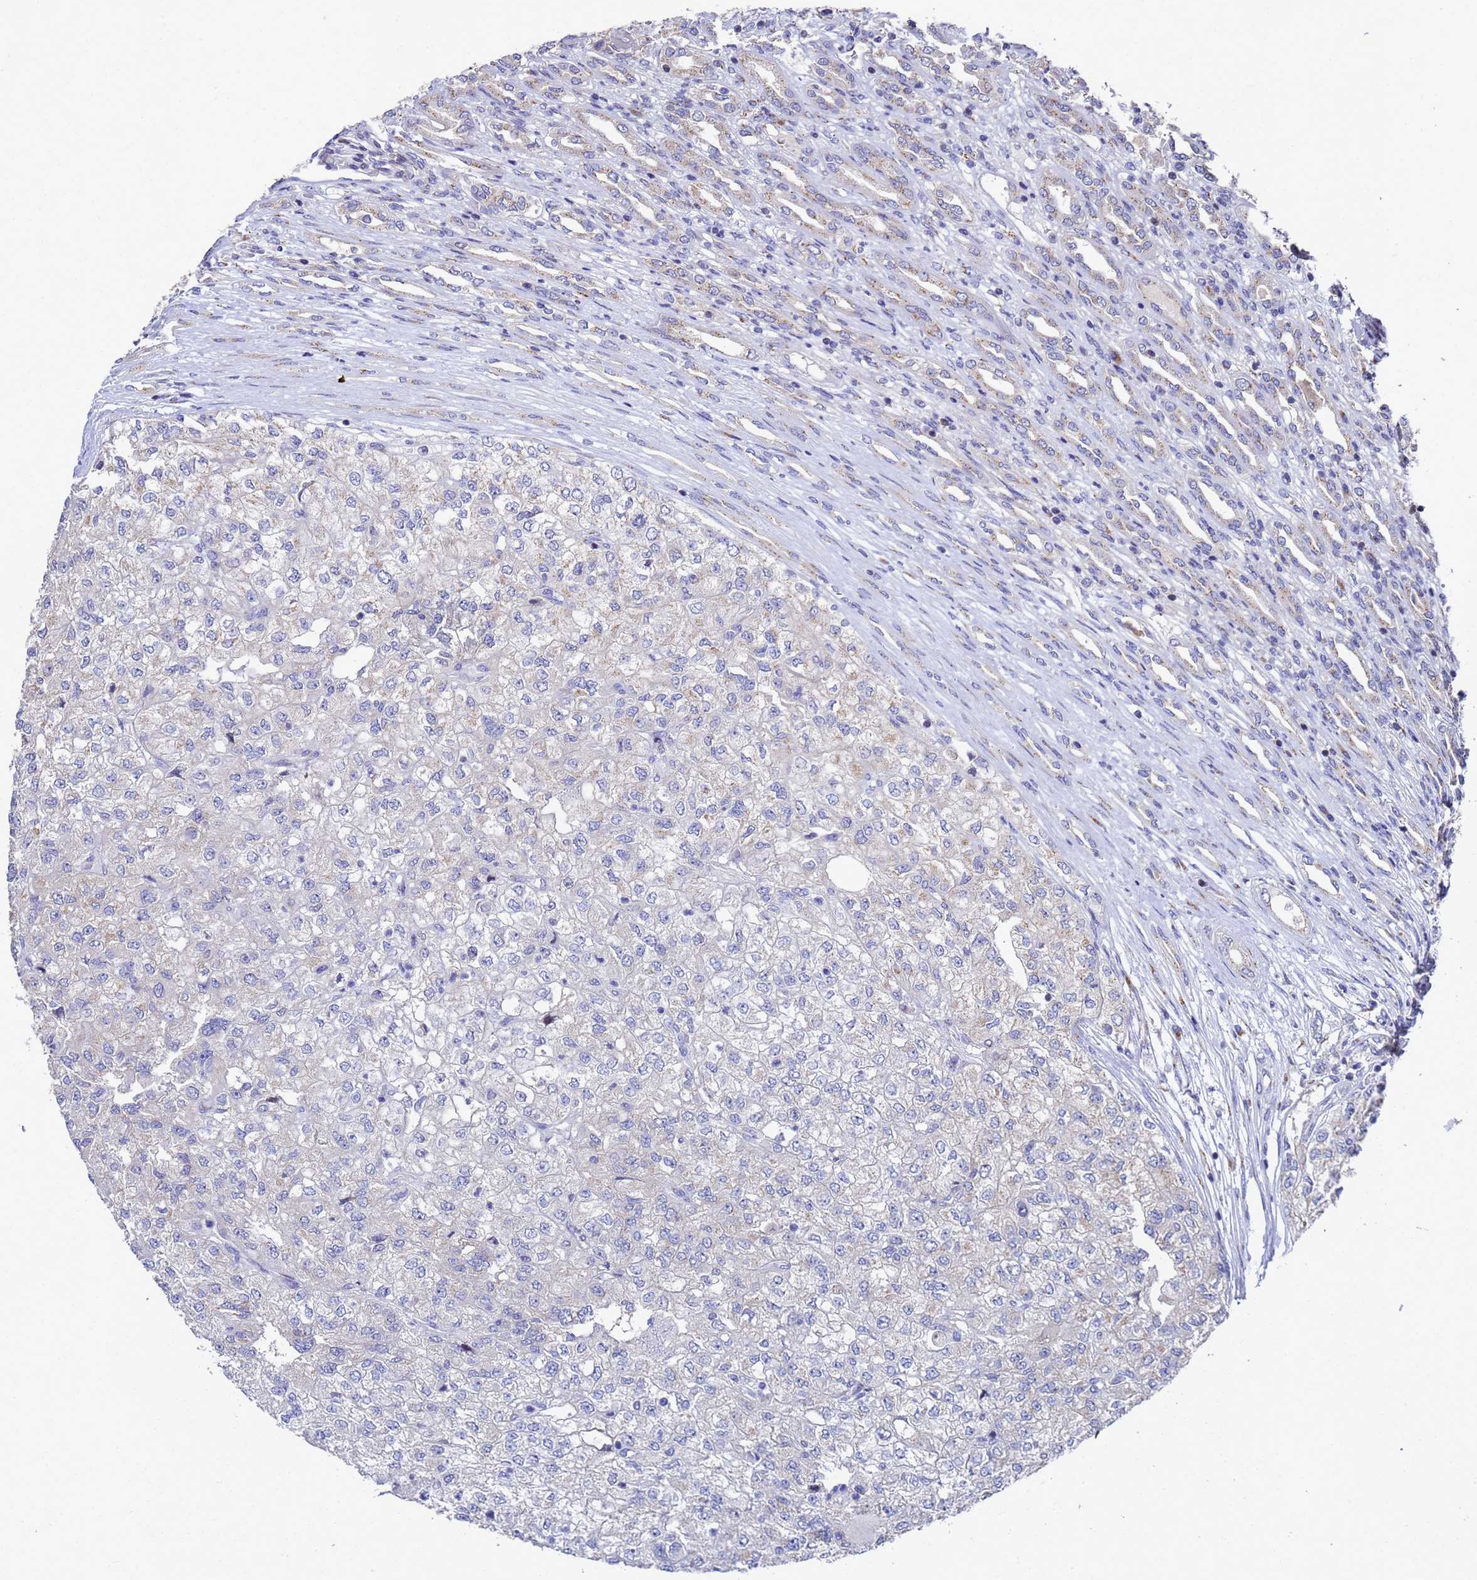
{"staining": {"intensity": "weak", "quantity": "<25%", "location": "cytoplasmic/membranous"}, "tissue": "renal cancer", "cell_type": "Tumor cells", "image_type": "cancer", "snomed": [{"axis": "morphology", "description": "Adenocarcinoma, NOS"}, {"axis": "topography", "description": "Kidney"}], "caption": "Immunohistochemical staining of renal cancer demonstrates no significant positivity in tumor cells. The staining is performed using DAB (3,3'-diaminobenzidine) brown chromogen with nuclei counter-stained in using hematoxylin.", "gene": "NSUN6", "patient": {"sex": "female", "age": 54}}